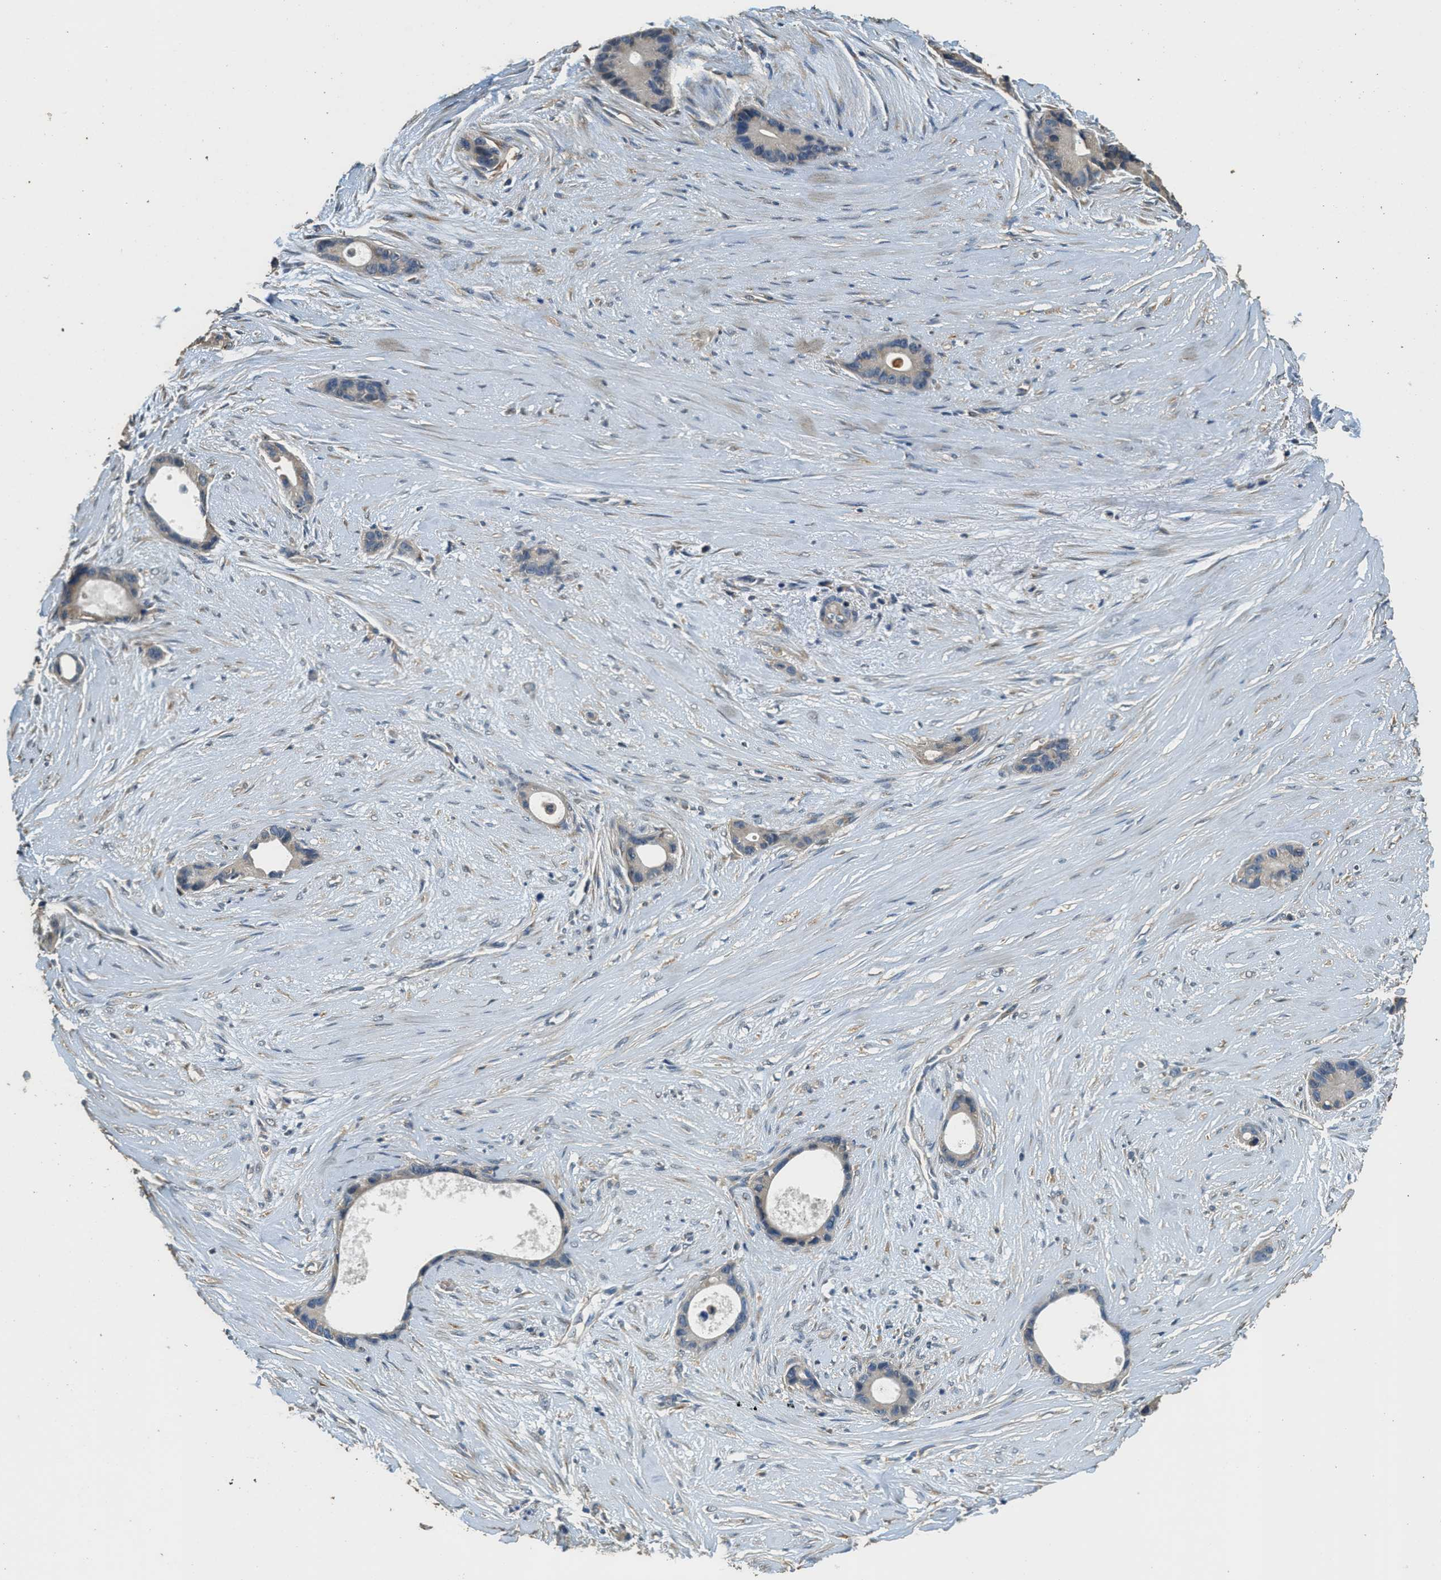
{"staining": {"intensity": "weak", "quantity": "<25%", "location": "cytoplasmic/membranous"}, "tissue": "liver cancer", "cell_type": "Tumor cells", "image_type": "cancer", "snomed": [{"axis": "morphology", "description": "Cholangiocarcinoma"}, {"axis": "topography", "description": "Liver"}], "caption": "Liver cholangiocarcinoma was stained to show a protein in brown. There is no significant expression in tumor cells.", "gene": "RAB6B", "patient": {"sex": "female", "age": 55}}